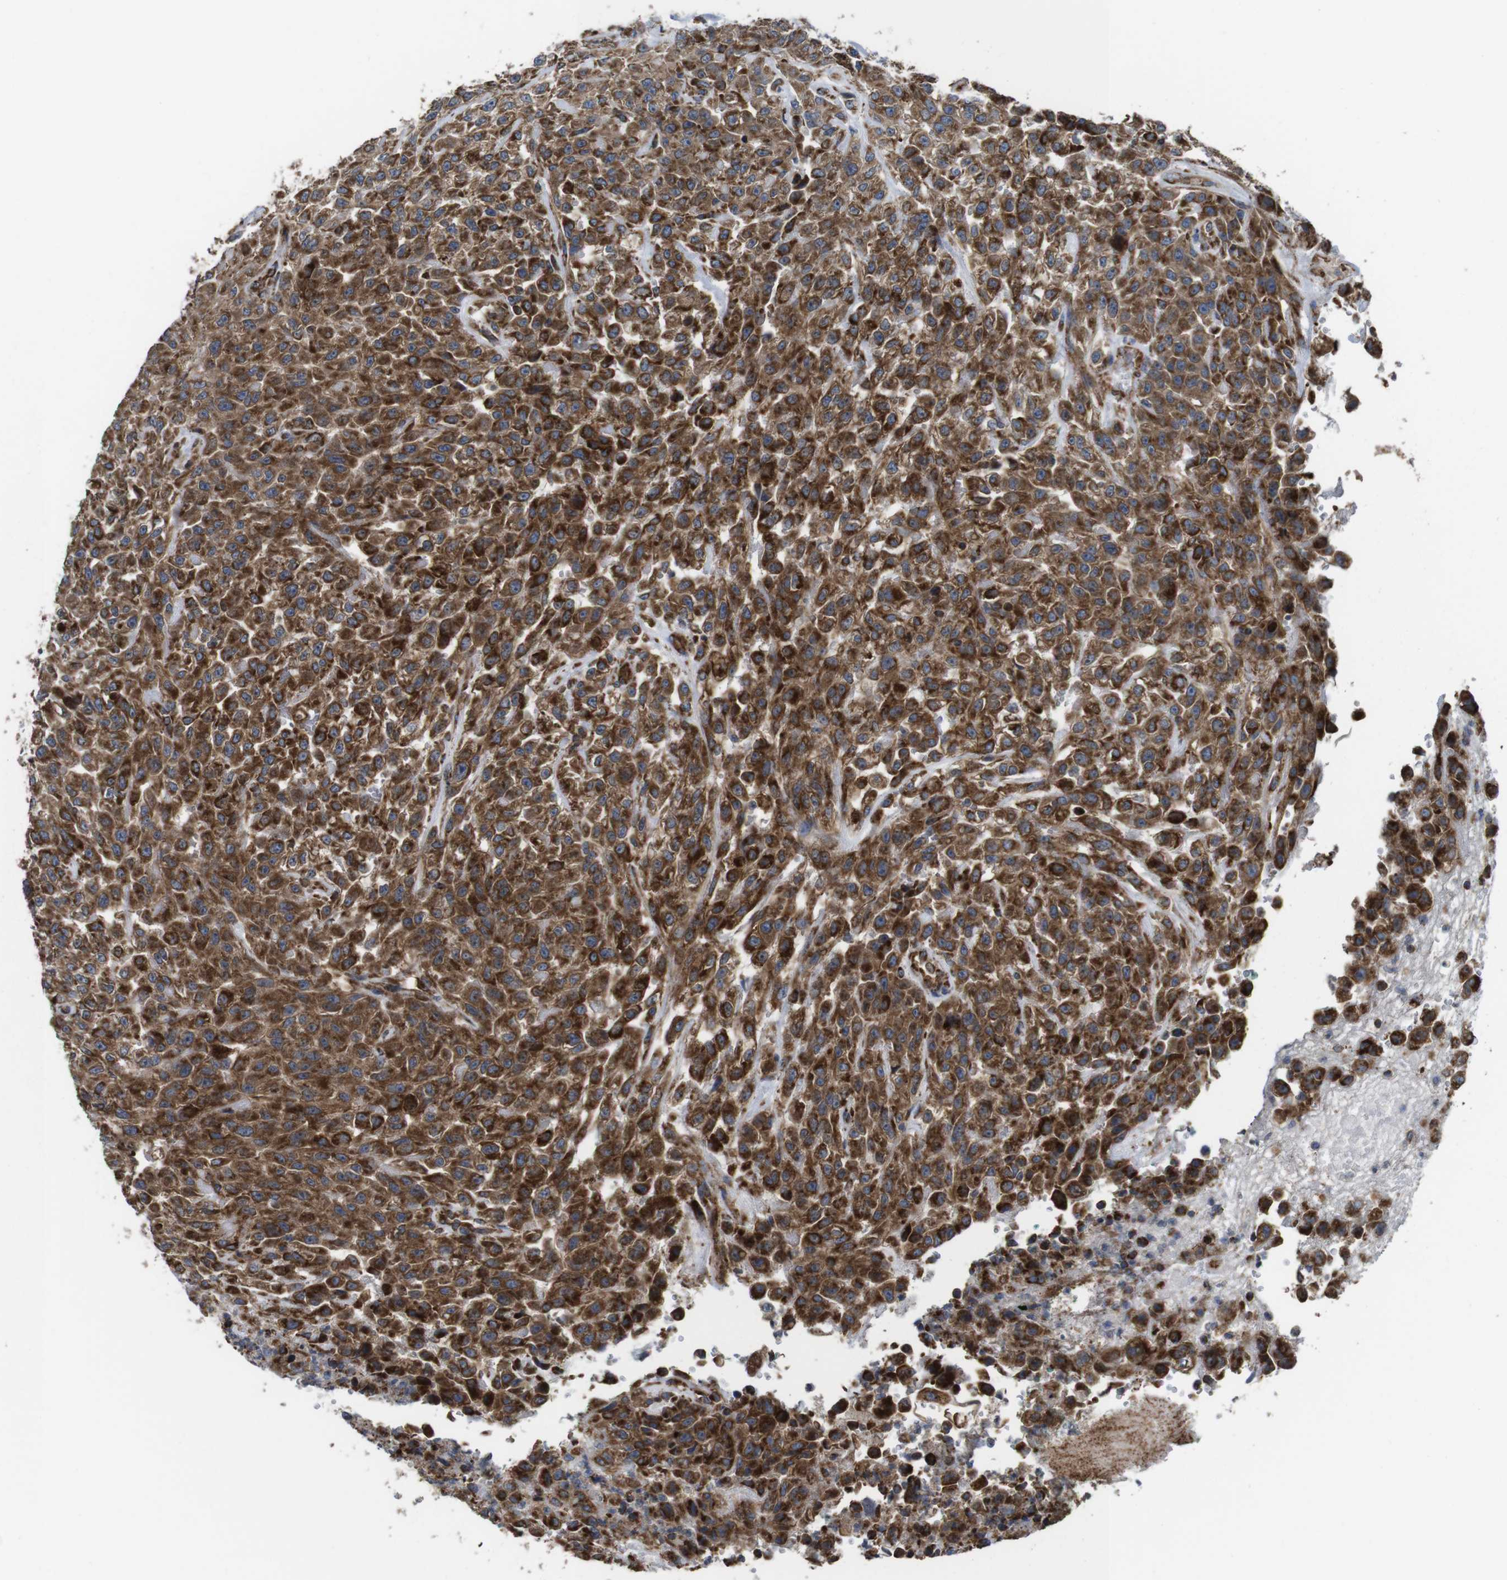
{"staining": {"intensity": "strong", "quantity": "25%-75%", "location": "cytoplasmic/membranous"}, "tissue": "urothelial cancer", "cell_type": "Tumor cells", "image_type": "cancer", "snomed": [{"axis": "morphology", "description": "Urothelial carcinoma, High grade"}, {"axis": "topography", "description": "Urinary bladder"}], "caption": "Immunohistochemical staining of human urothelial cancer shows high levels of strong cytoplasmic/membranous staining in approximately 25%-75% of tumor cells. Using DAB (brown) and hematoxylin (blue) stains, captured at high magnification using brightfield microscopy.", "gene": "HK1", "patient": {"sex": "male", "age": 46}}